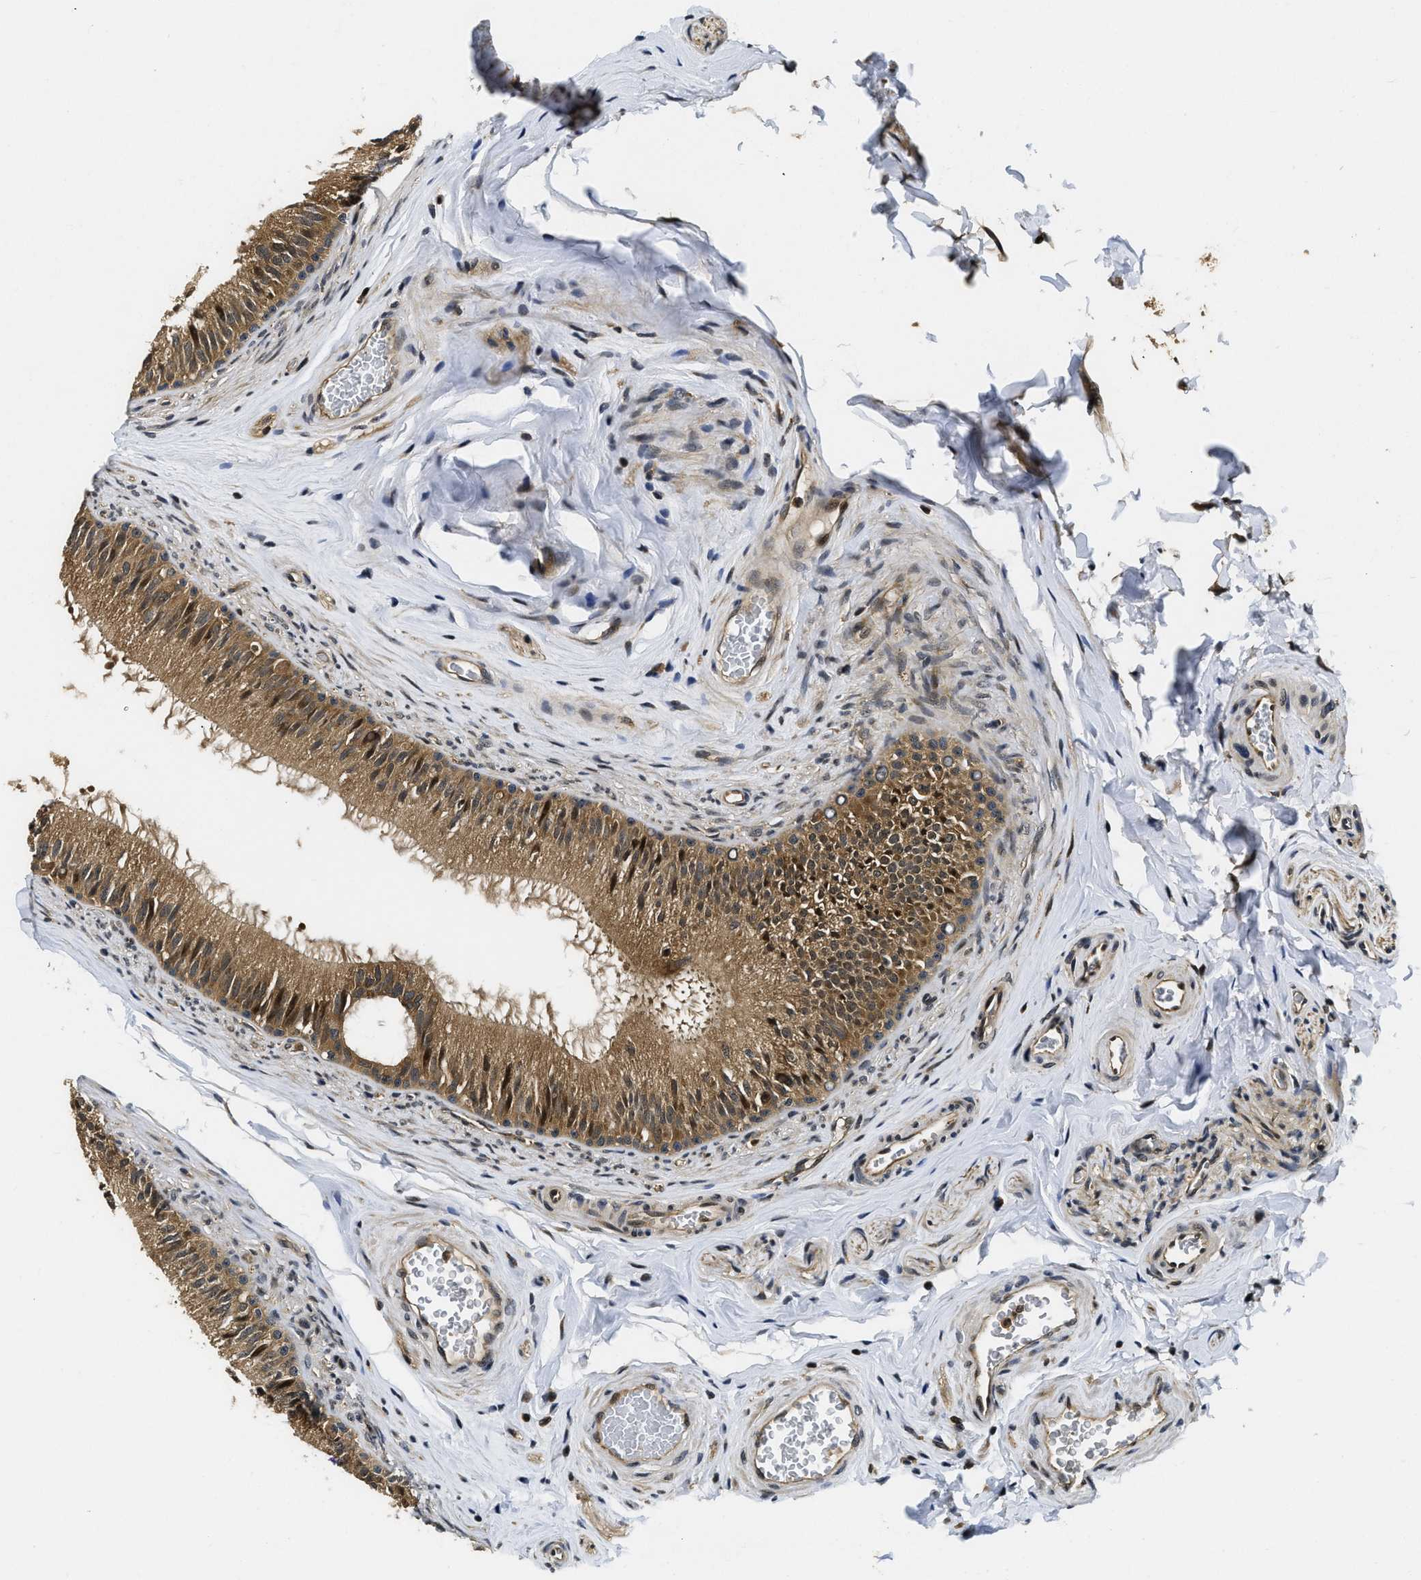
{"staining": {"intensity": "moderate", "quantity": ">75%", "location": "cytoplasmic/membranous,nuclear"}, "tissue": "epididymis", "cell_type": "Glandular cells", "image_type": "normal", "snomed": [{"axis": "morphology", "description": "Normal tissue, NOS"}, {"axis": "topography", "description": "Testis"}, {"axis": "topography", "description": "Epididymis"}], "caption": "The histopathology image reveals immunohistochemical staining of normal epididymis. There is moderate cytoplasmic/membranous,nuclear positivity is present in approximately >75% of glandular cells.", "gene": "ADSL", "patient": {"sex": "male", "age": 36}}